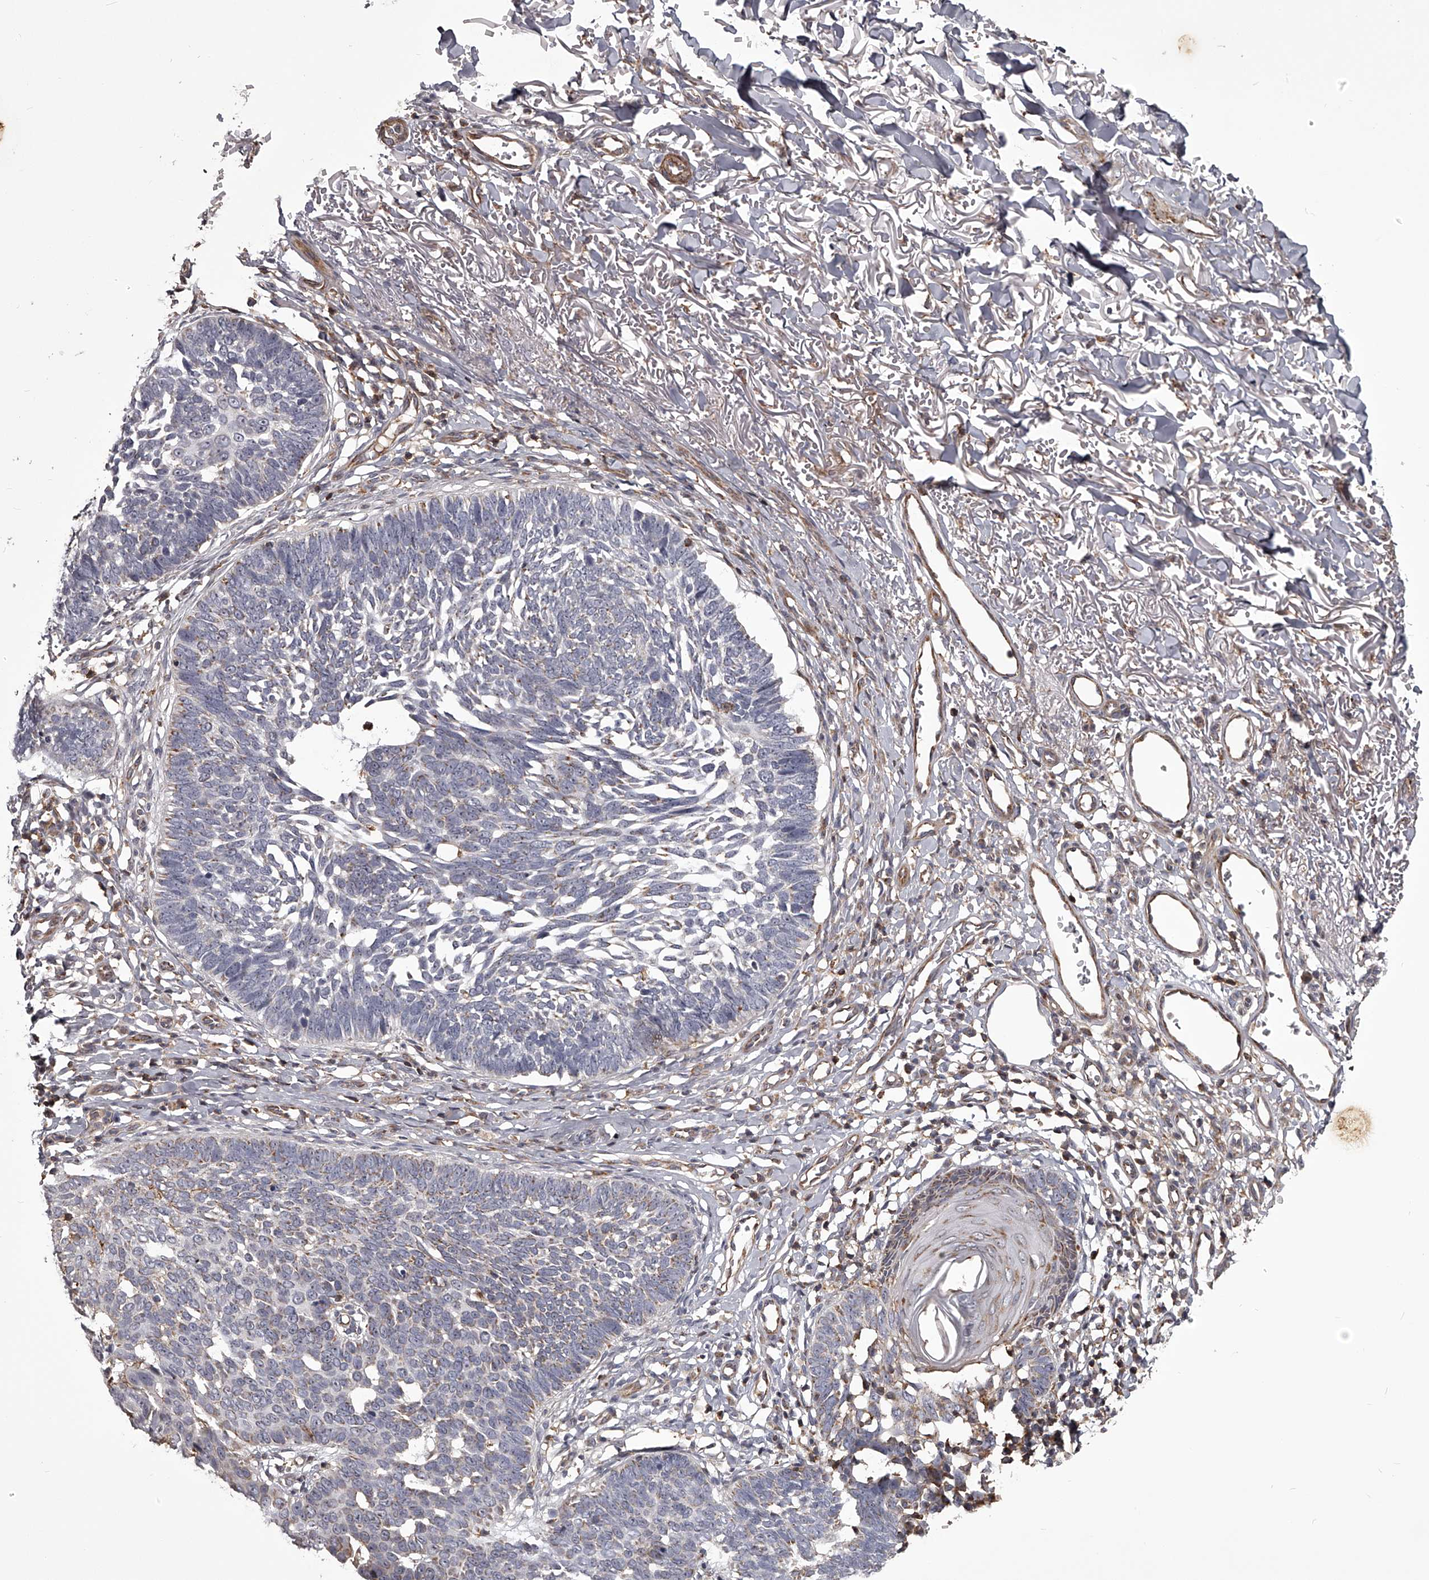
{"staining": {"intensity": "negative", "quantity": "none", "location": "none"}, "tissue": "skin cancer", "cell_type": "Tumor cells", "image_type": "cancer", "snomed": [{"axis": "morphology", "description": "Normal tissue, NOS"}, {"axis": "morphology", "description": "Basal cell carcinoma"}, {"axis": "topography", "description": "Skin"}], "caption": "The image displays no staining of tumor cells in skin basal cell carcinoma.", "gene": "RRP36", "patient": {"sex": "male", "age": 77}}